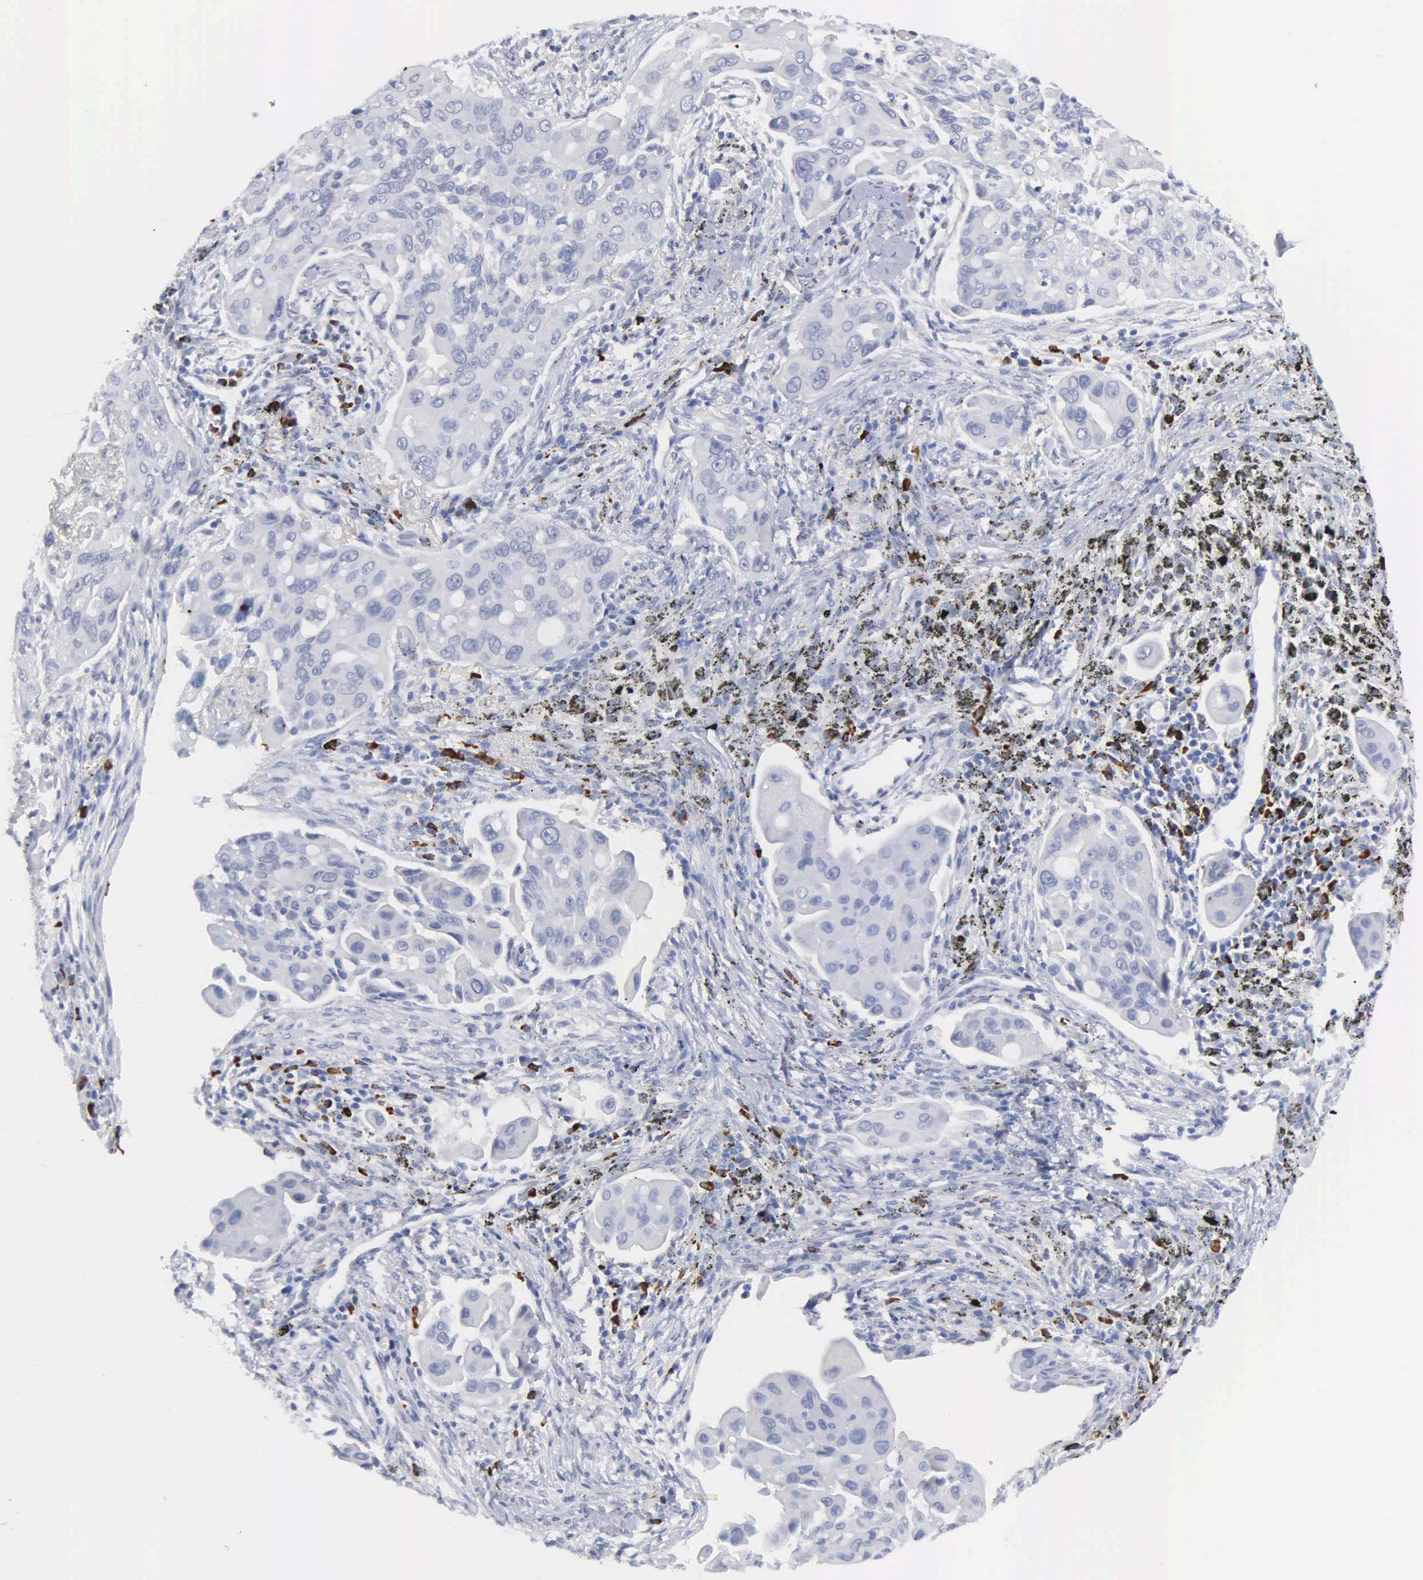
{"staining": {"intensity": "negative", "quantity": "none", "location": "none"}, "tissue": "lung cancer", "cell_type": "Tumor cells", "image_type": "cancer", "snomed": [{"axis": "morphology", "description": "Adenocarcinoma, NOS"}, {"axis": "topography", "description": "Lung"}], "caption": "The micrograph displays no staining of tumor cells in lung cancer (adenocarcinoma).", "gene": "ASPHD2", "patient": {"sex": "male", "age": 68}}